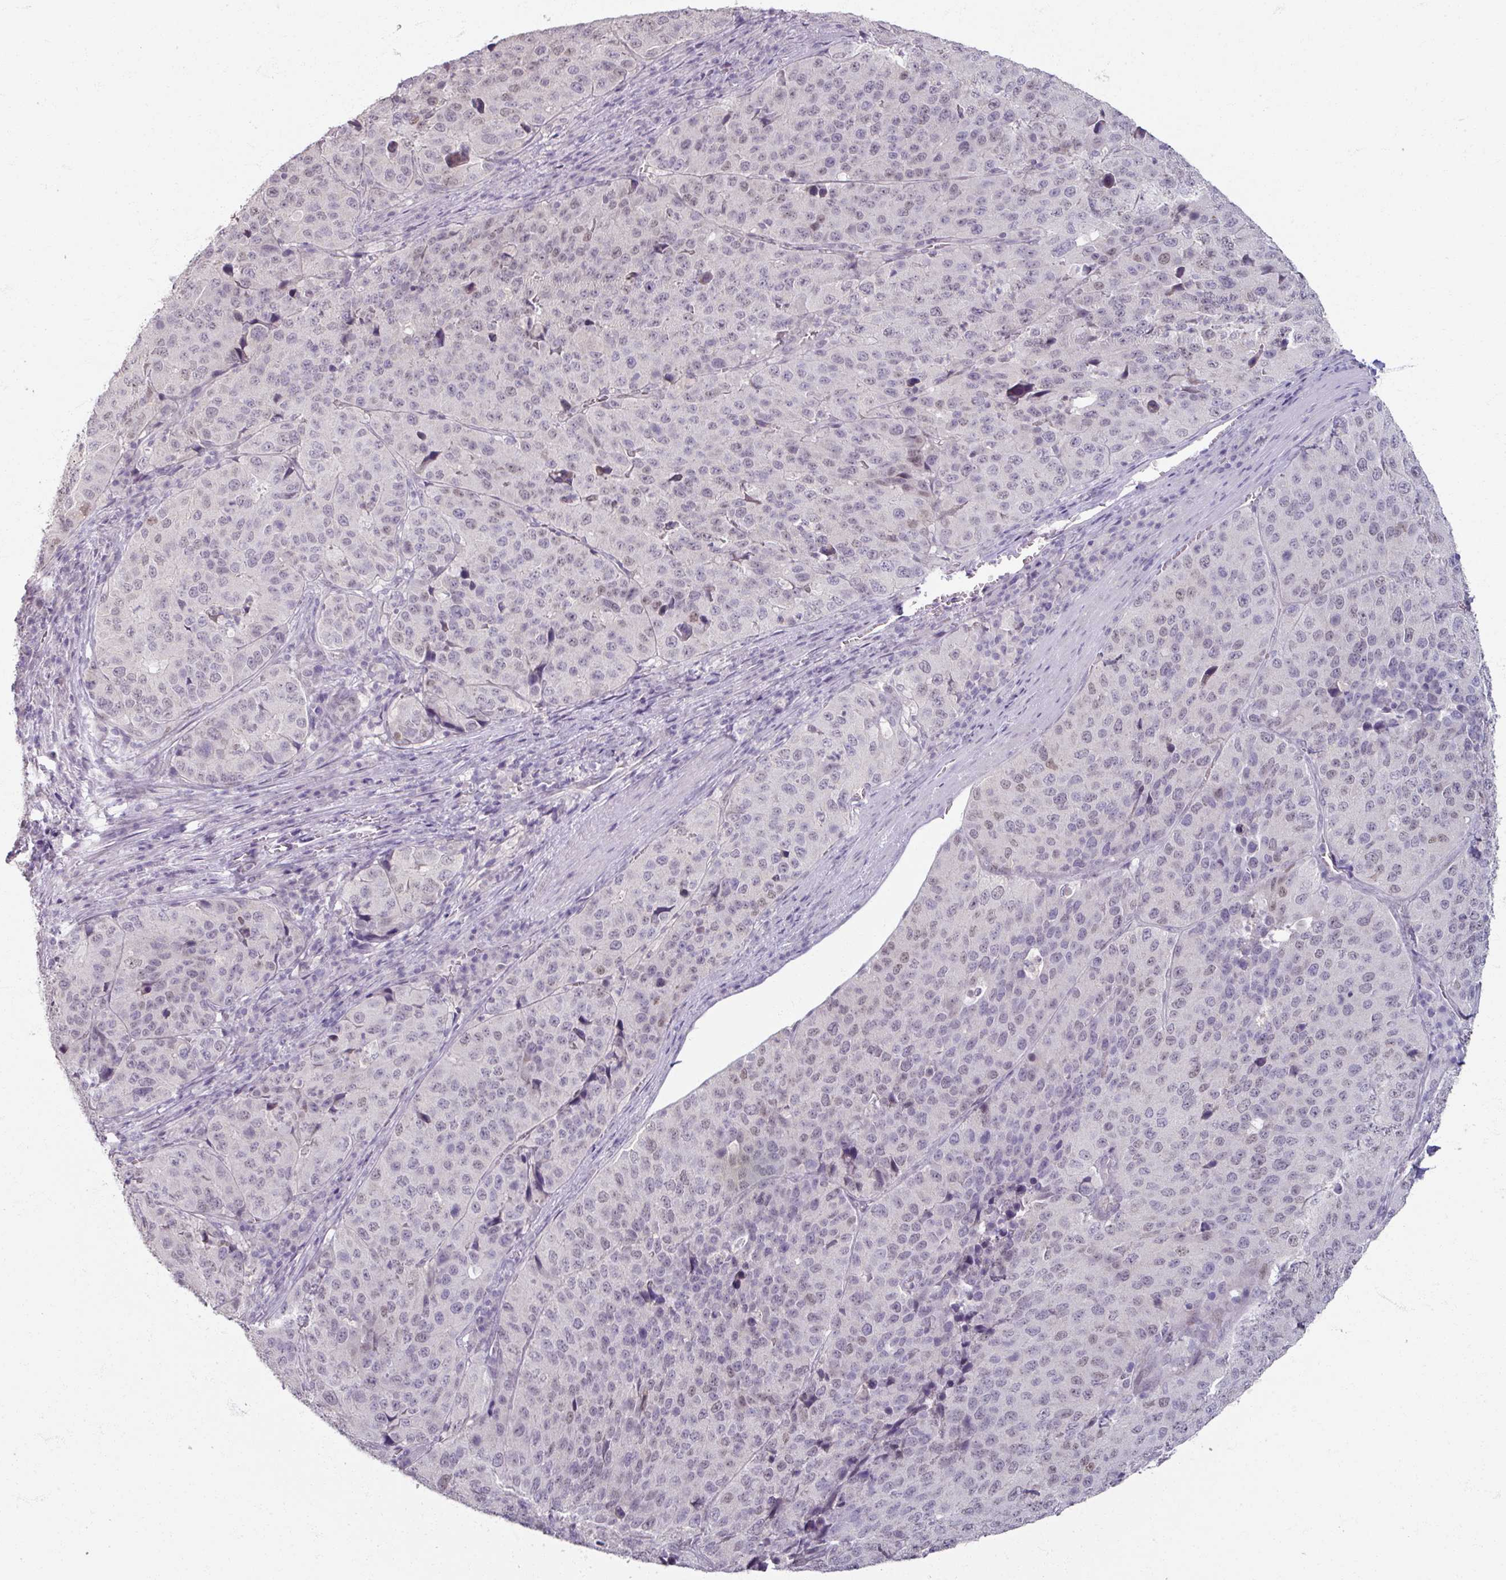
{"staining": {"intensity": "negative", "quantity": "none", "location": "none"}, "tissue": "stomach cancer", "cell_type": "Tumor cells", "image_type": "cancer", "snomed": [{"axis": "morphology", "description": "Adenocarcinoma, NOS"}, {"axis": "topography", "description": "Stomach"}], "caption": "Tumor cells are negative for protein expression in human stomach cancer (adenocarcinoma).", "gene": "SOX11", "patient": {"sex": "male", "age": 71}}